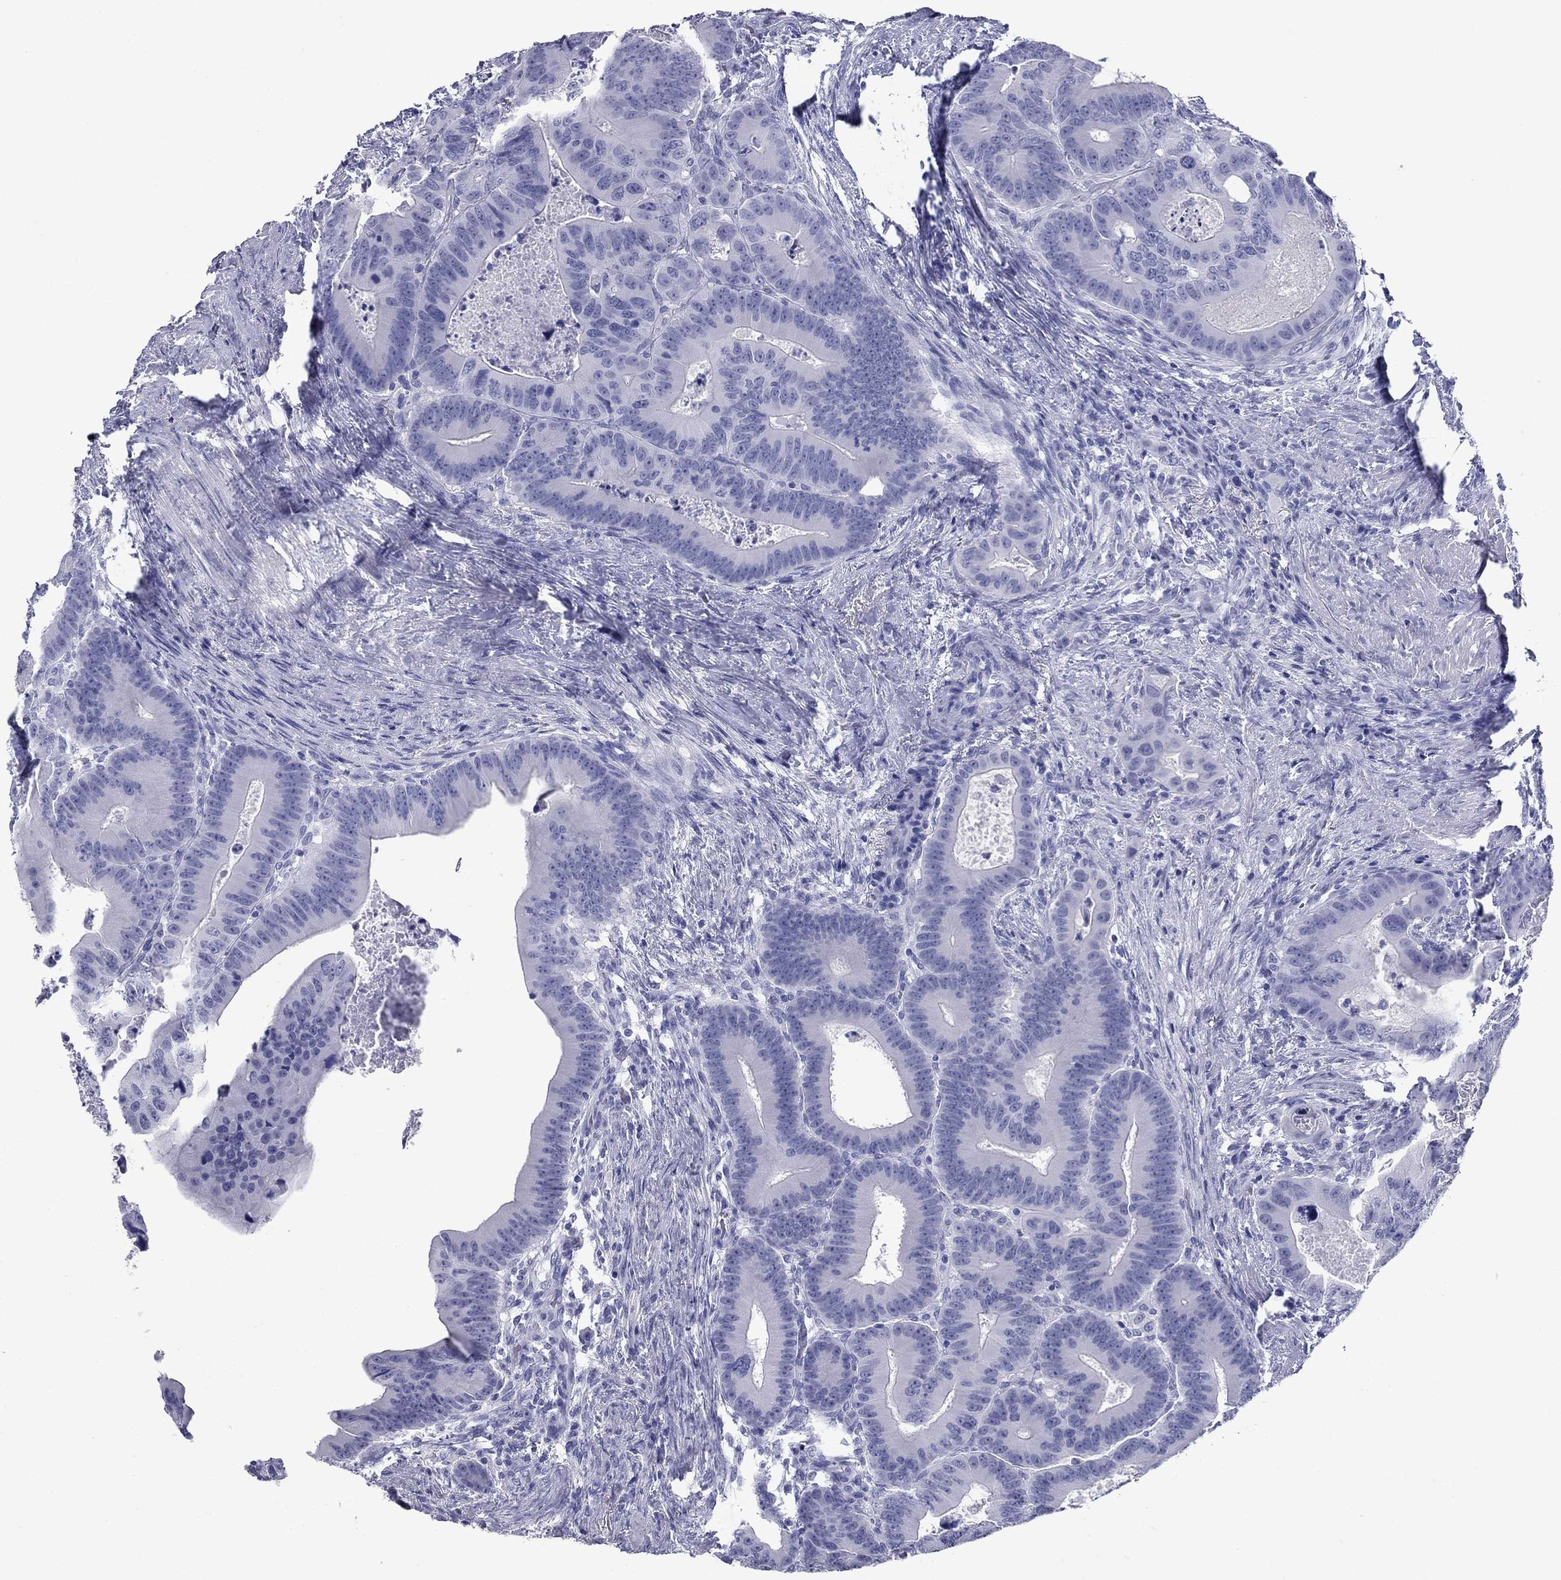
{"staining": {"intensity": "negative", "quantity": "none", "location": "none"}, "tissue": "colorectal cancer", "cell_type": "Tumor cells", "image_type": "cancer", "snomed": [{"axis": "morphology", "description": "Adenocarcinoma, NOS"}, {"axis": "topography", "description": "Rectum"}], "caption": "The photomicrograph displays no significant expression in tumor cells of colorectal adenocarcinoma.", "gene": "NPPA", "patient": {"sex": "male", "age": 64}}